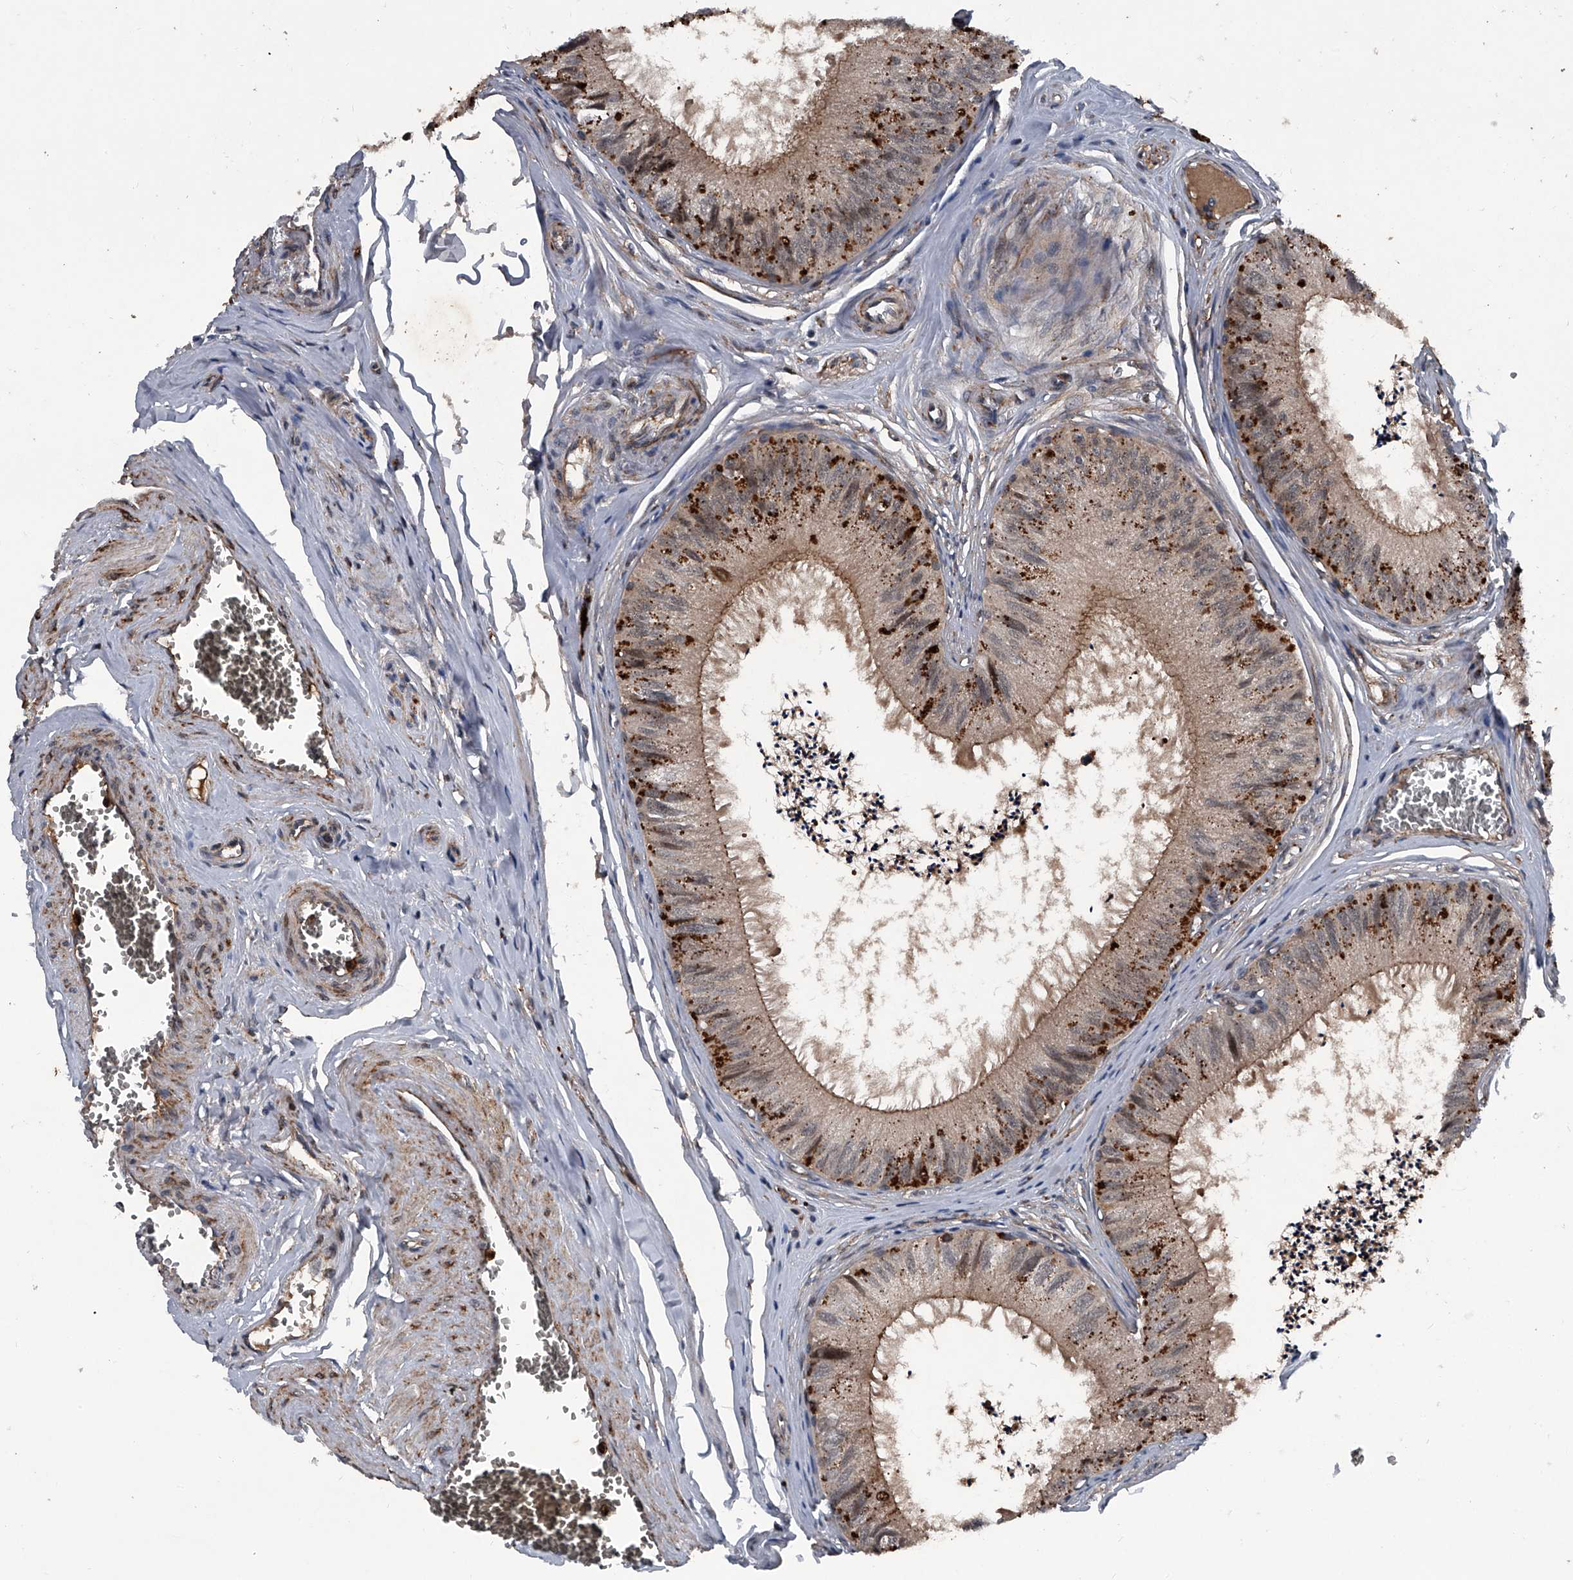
{"staining": {"intensity": "strong", "quantity": "25%-75%", "location": "cytoplasmic/membranous"}, "tissue": "epididymis", "cell_type": "Glandular cells", "image_type": "normal", "snomed": [{"axis": "morphology", "description": "Normal tissue, NOS"}, {"axis": "topography", "description": "Epididymis"}], "caption": "Epididymis was stained to show a protein in brown. There is high levels of strong cytoplasmic/membranous positivity in about 25%-75% of glandular cells. The staining was performed using DAB, with brown indicating positive protein expression. Nuclei are stained blue with hematoxylin.", "gene": "MAPKAP1", "patient": {"sex": "male", "age": 79}}